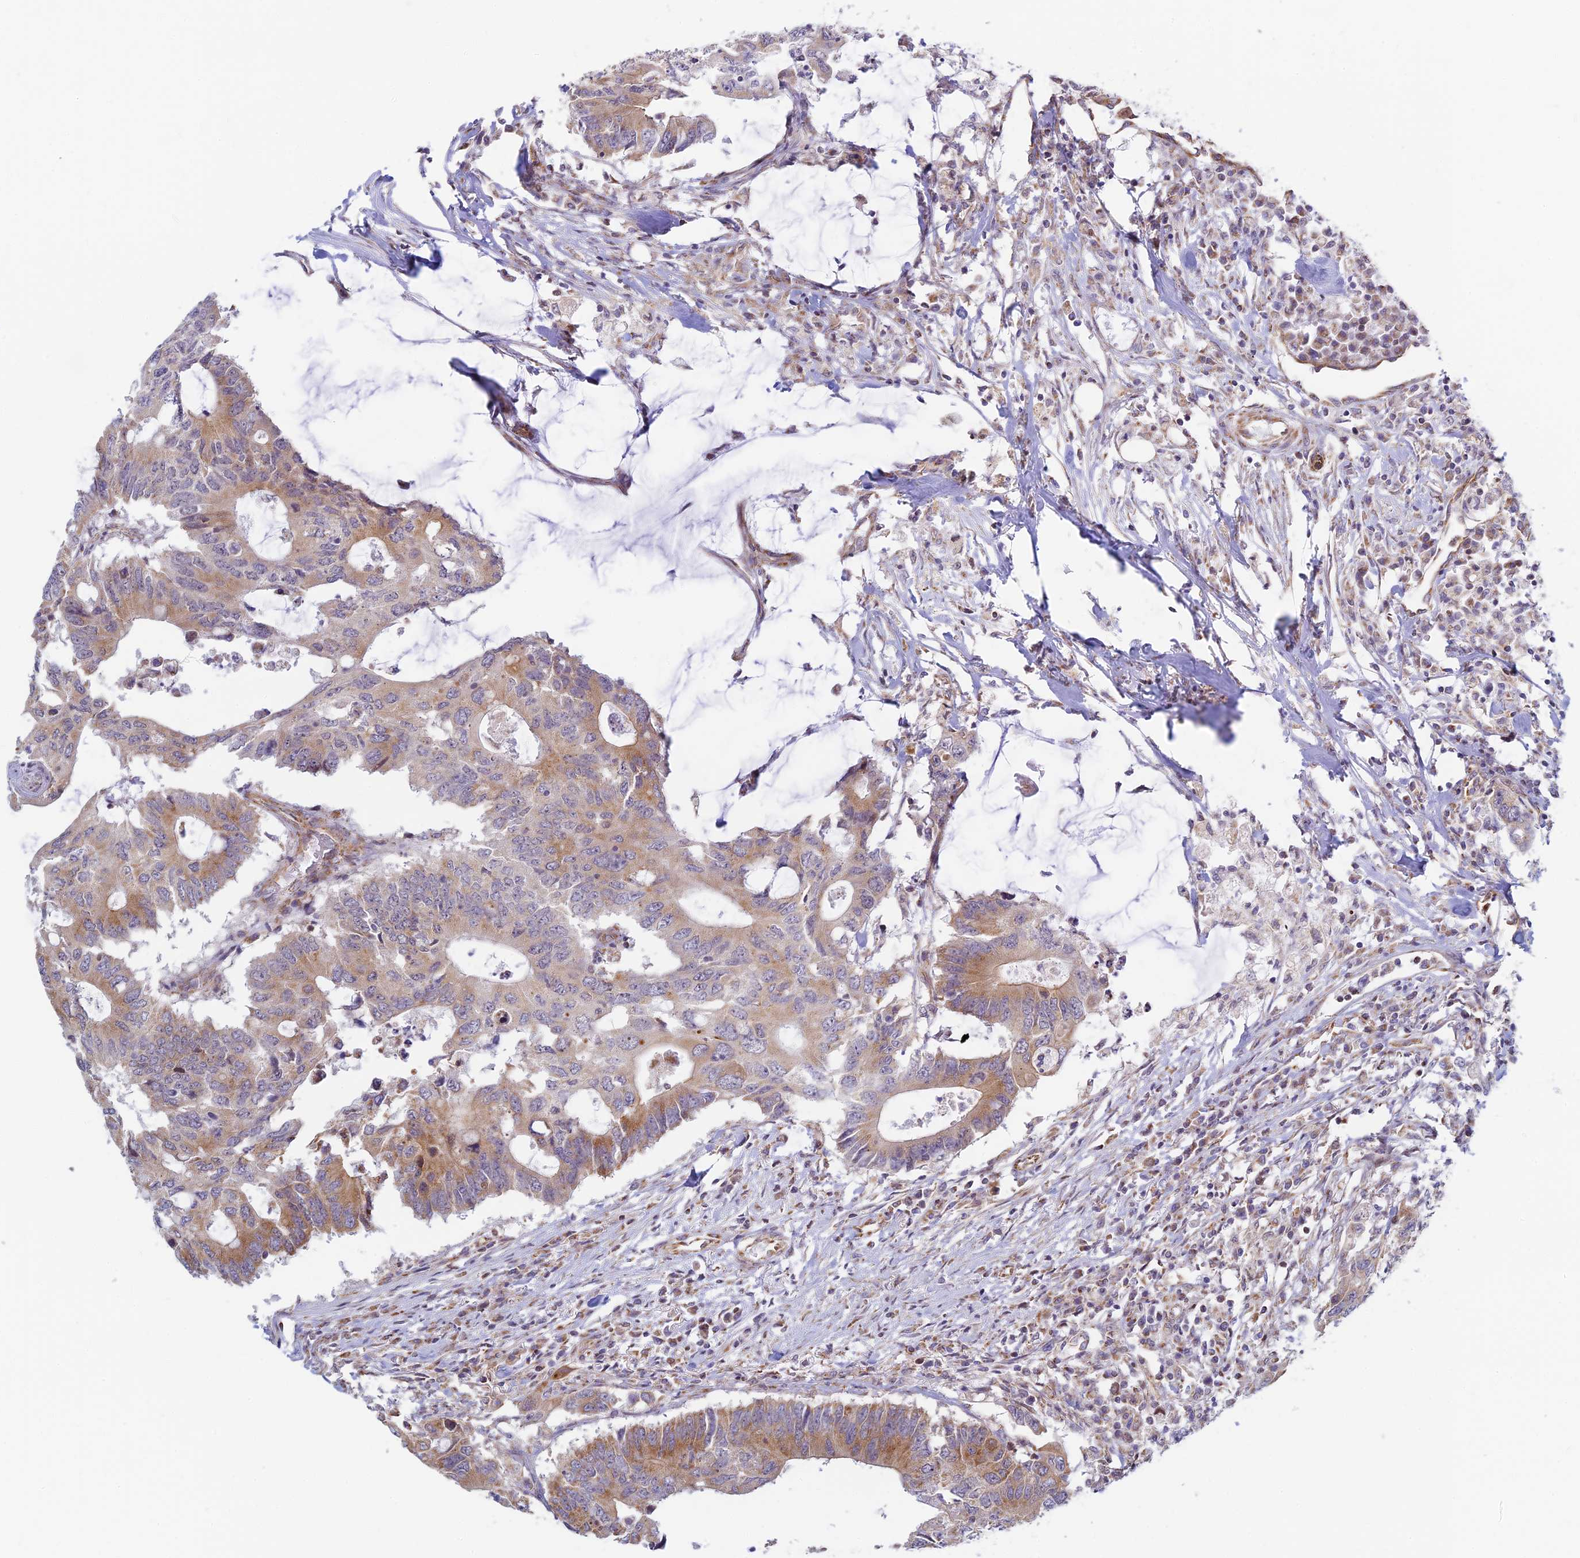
{"staining": {"intensity": "moderate", "quantity": "25%-75%", "location": "cytoplasmic/membranous"}, "tissue": "colorectal cancer", "cell_type": "Tumor cells", "image_type": "cancer", "snomed": [{"axis": "morphology", "description": "Adenocarcinoma, NOS"}, {"axis": "topography", "description": "Colon"}], "caption": "Colorectal cancer (adenocarcinoma) was stained to show a protein in brown. There is medium levels of moderate cytoplasmic/membranous staining in approximately 25%-75% of tumor cells.", "gene": "HOOK2", "patient": {"sex": "male", "age": 71}}